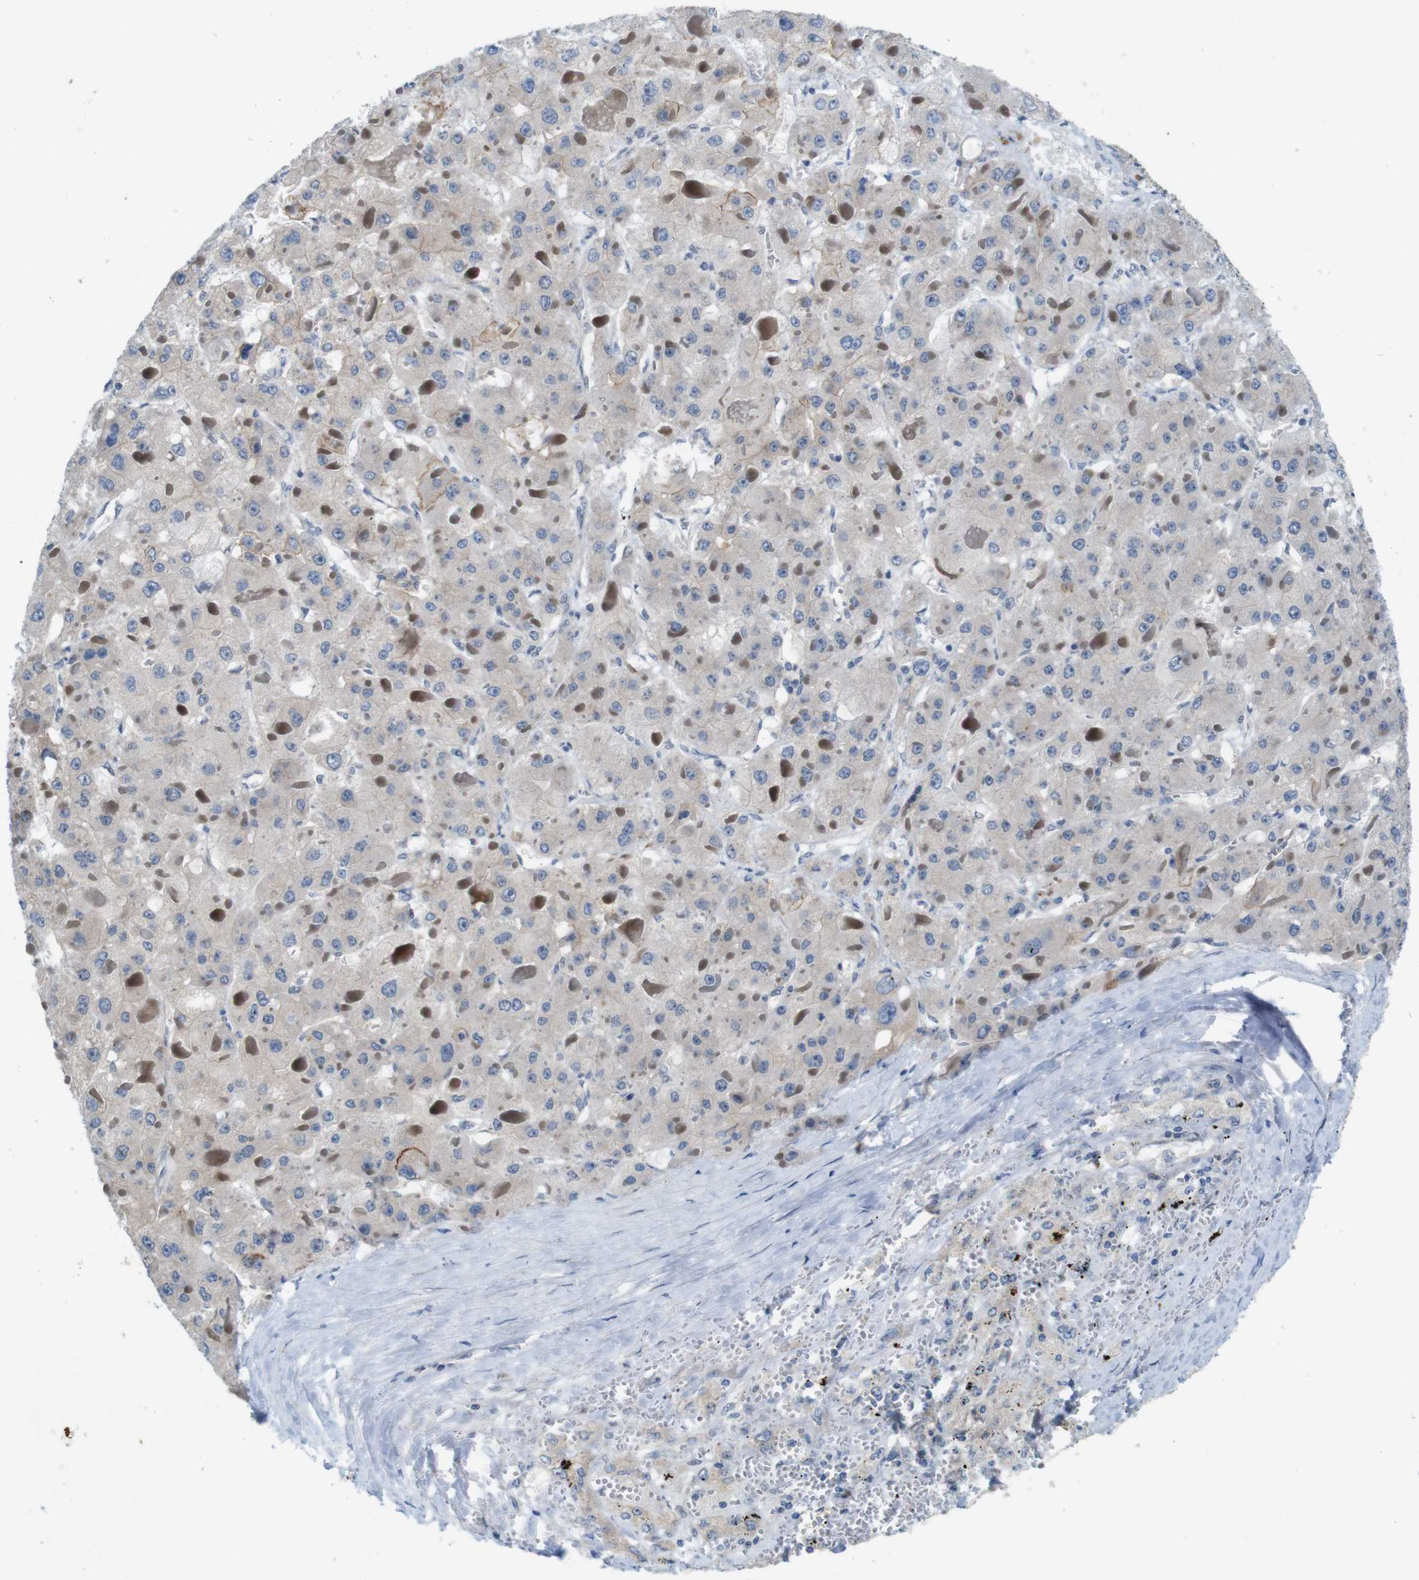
{"staining": {"intensity": "weak", "quantity": ">75%", "location": "cytoplasmic/membranous"}, "tissue": "liver cancer", "cell_type": "Tumor cells", "image_type": "cancer", "snomed": [{"axis": "morphology", "description": "Carcinoma, Hepatocellular, NOS"}, {"axis": "topography", "description": "Liver"}], "caption": "Weak cytoplasmic/membranous protein staining is present in about >75% of tumor cells in liver hepatocellular carcinoma.", "gene": "SKI", "patient": {"sex": "female", "age": 73}}